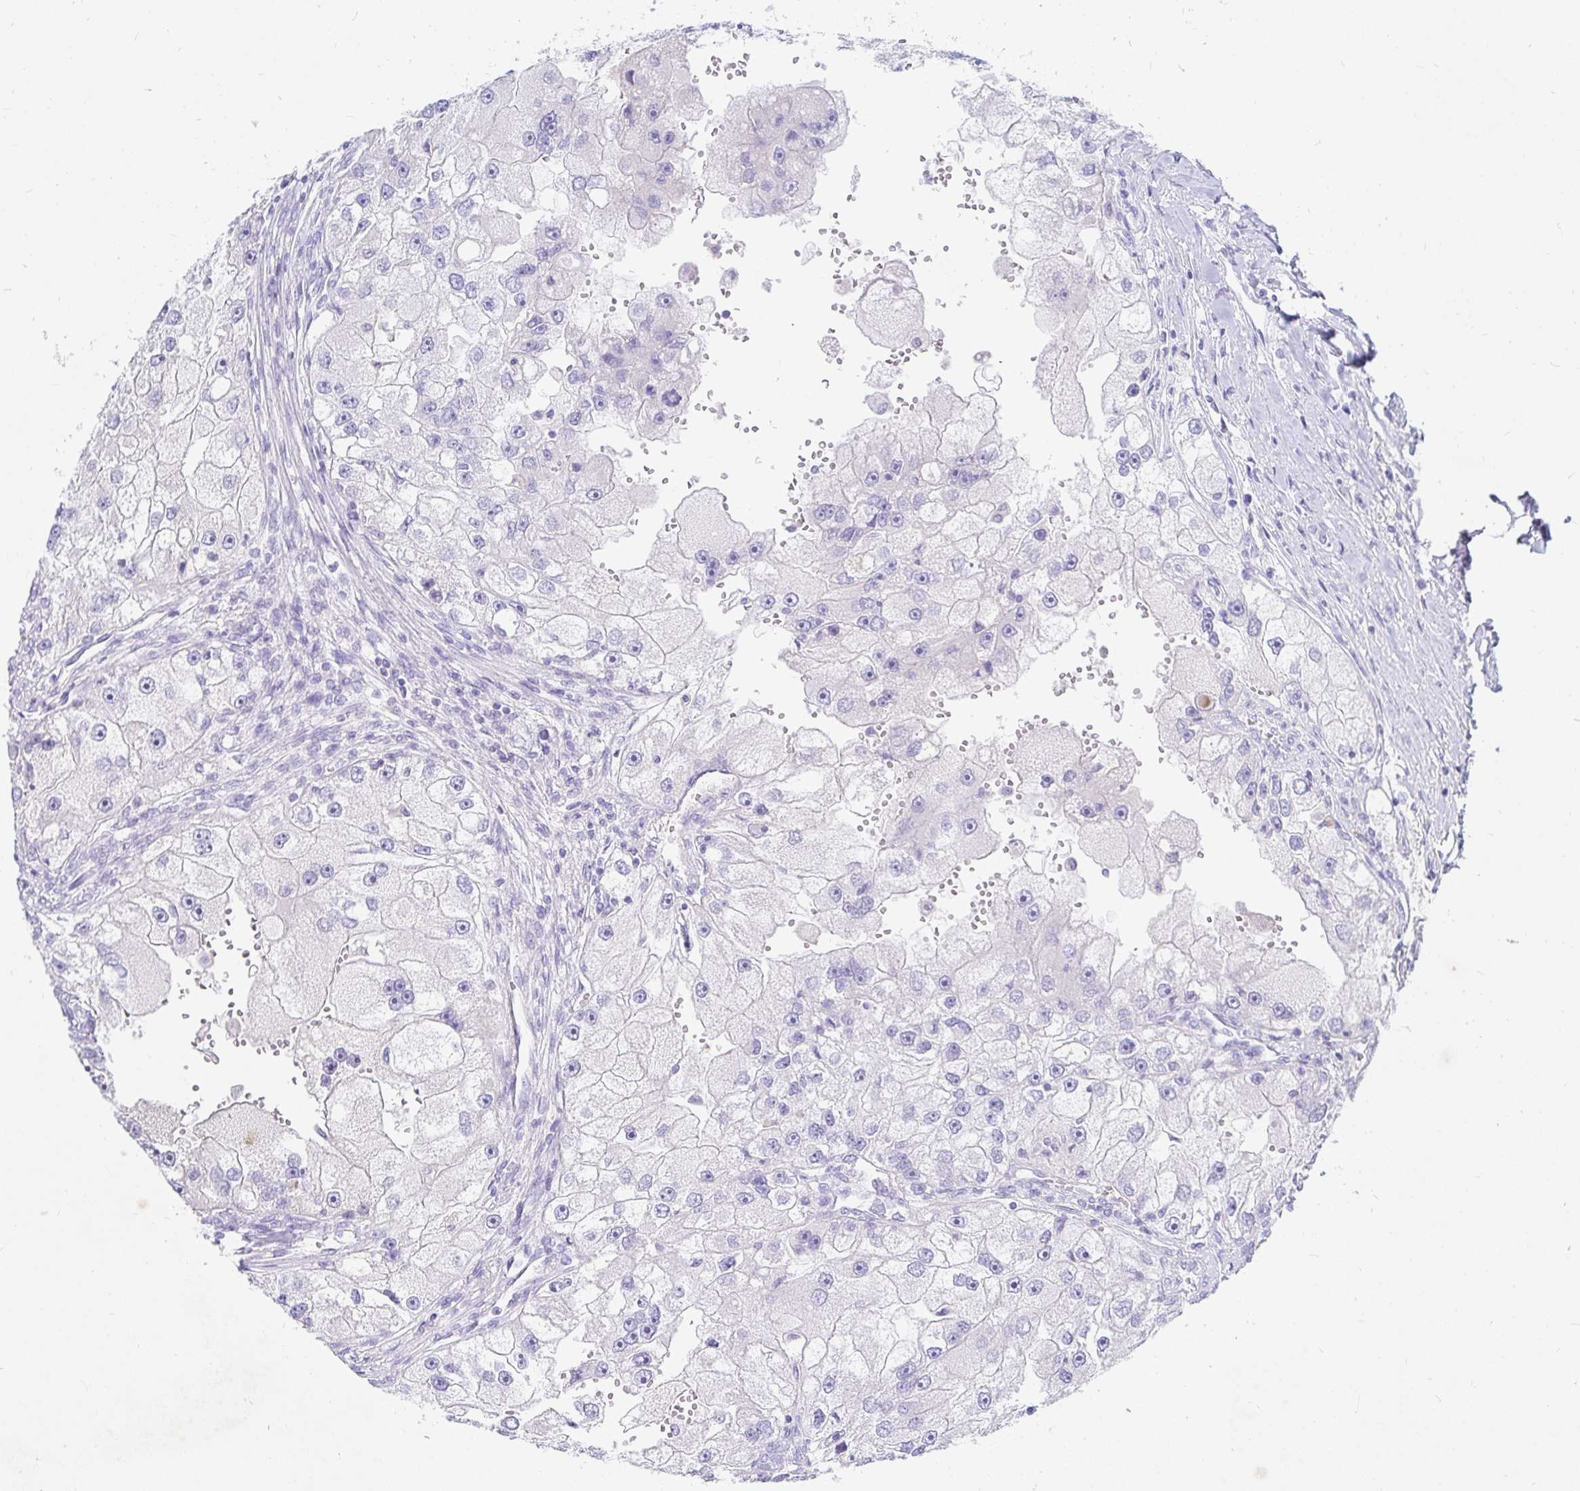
{"staining": {"intensity": "negative", "quantity": "none", "location": "none"}, "tissue": "renal cancer", "cell_type": "Tumor cells", "image_type": "cancer", "snomed": [{"axis": "morphology", "description": "Adenocarcinoma, NOS"}, {"axis": "topography", "description": "Kidney"}], "caption": "This is an IHC image of human renal cancer. There is no staining in tumor cells.", "gene": "NR2E1", "patient": {"sex": "male", "age": 63}}